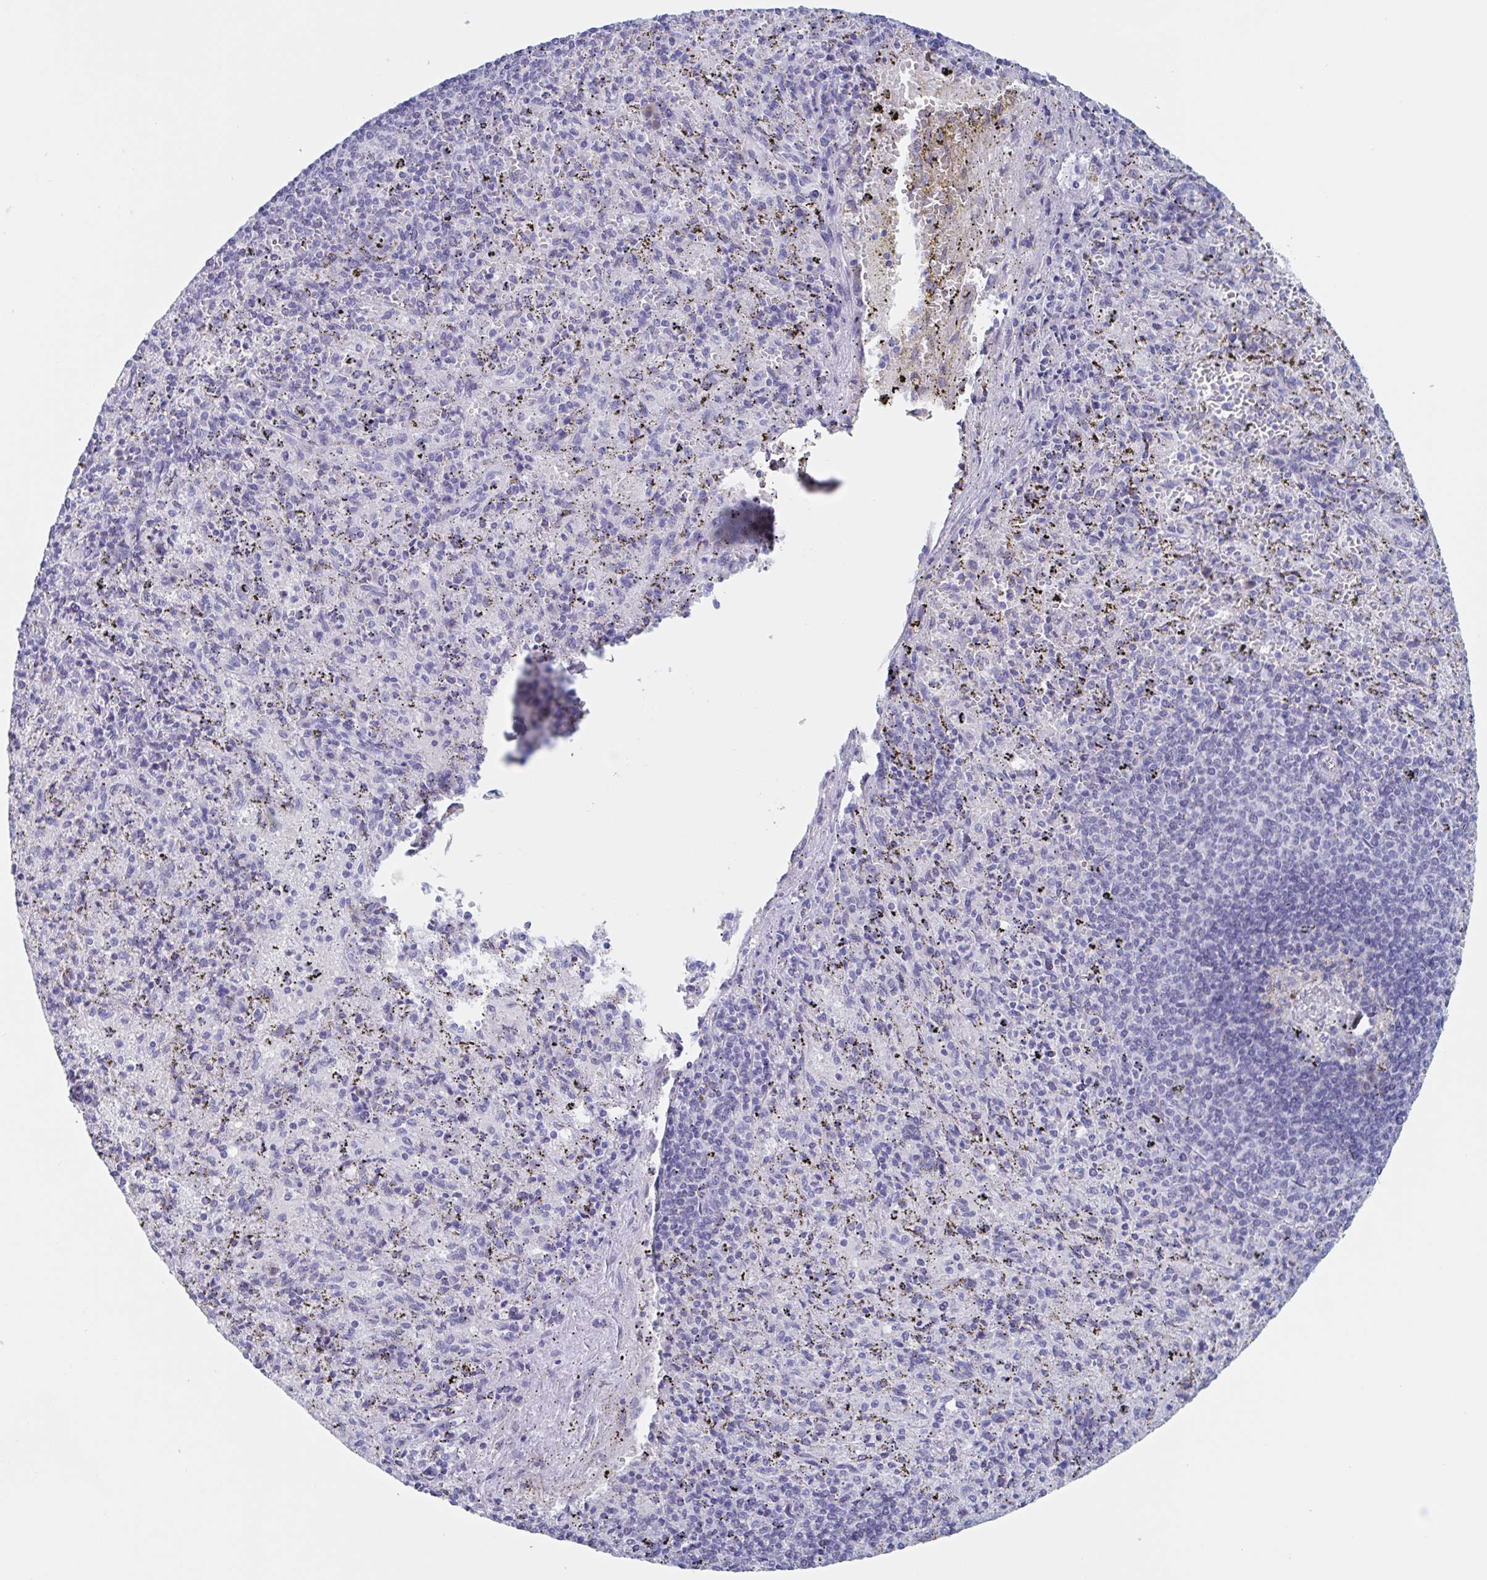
{"staining": {"intensity": "negative", "quantity": "none", "location": "none"}, "tissue": "spleen", "cell_type": "Cells in red pulp", "image_type": "normal", "snomed": [{"axis": "morphology", "description": "Normal tissue, NOS"}, {"axis": "topography", "description": "Spleen"}], "caption": "IHC image of unremarkable human spleen stained for a protein (brown), which displays no staining in cells in red pulp.", "gene": "DPEP3", "patient": {"sex": "male", "age": 57}}